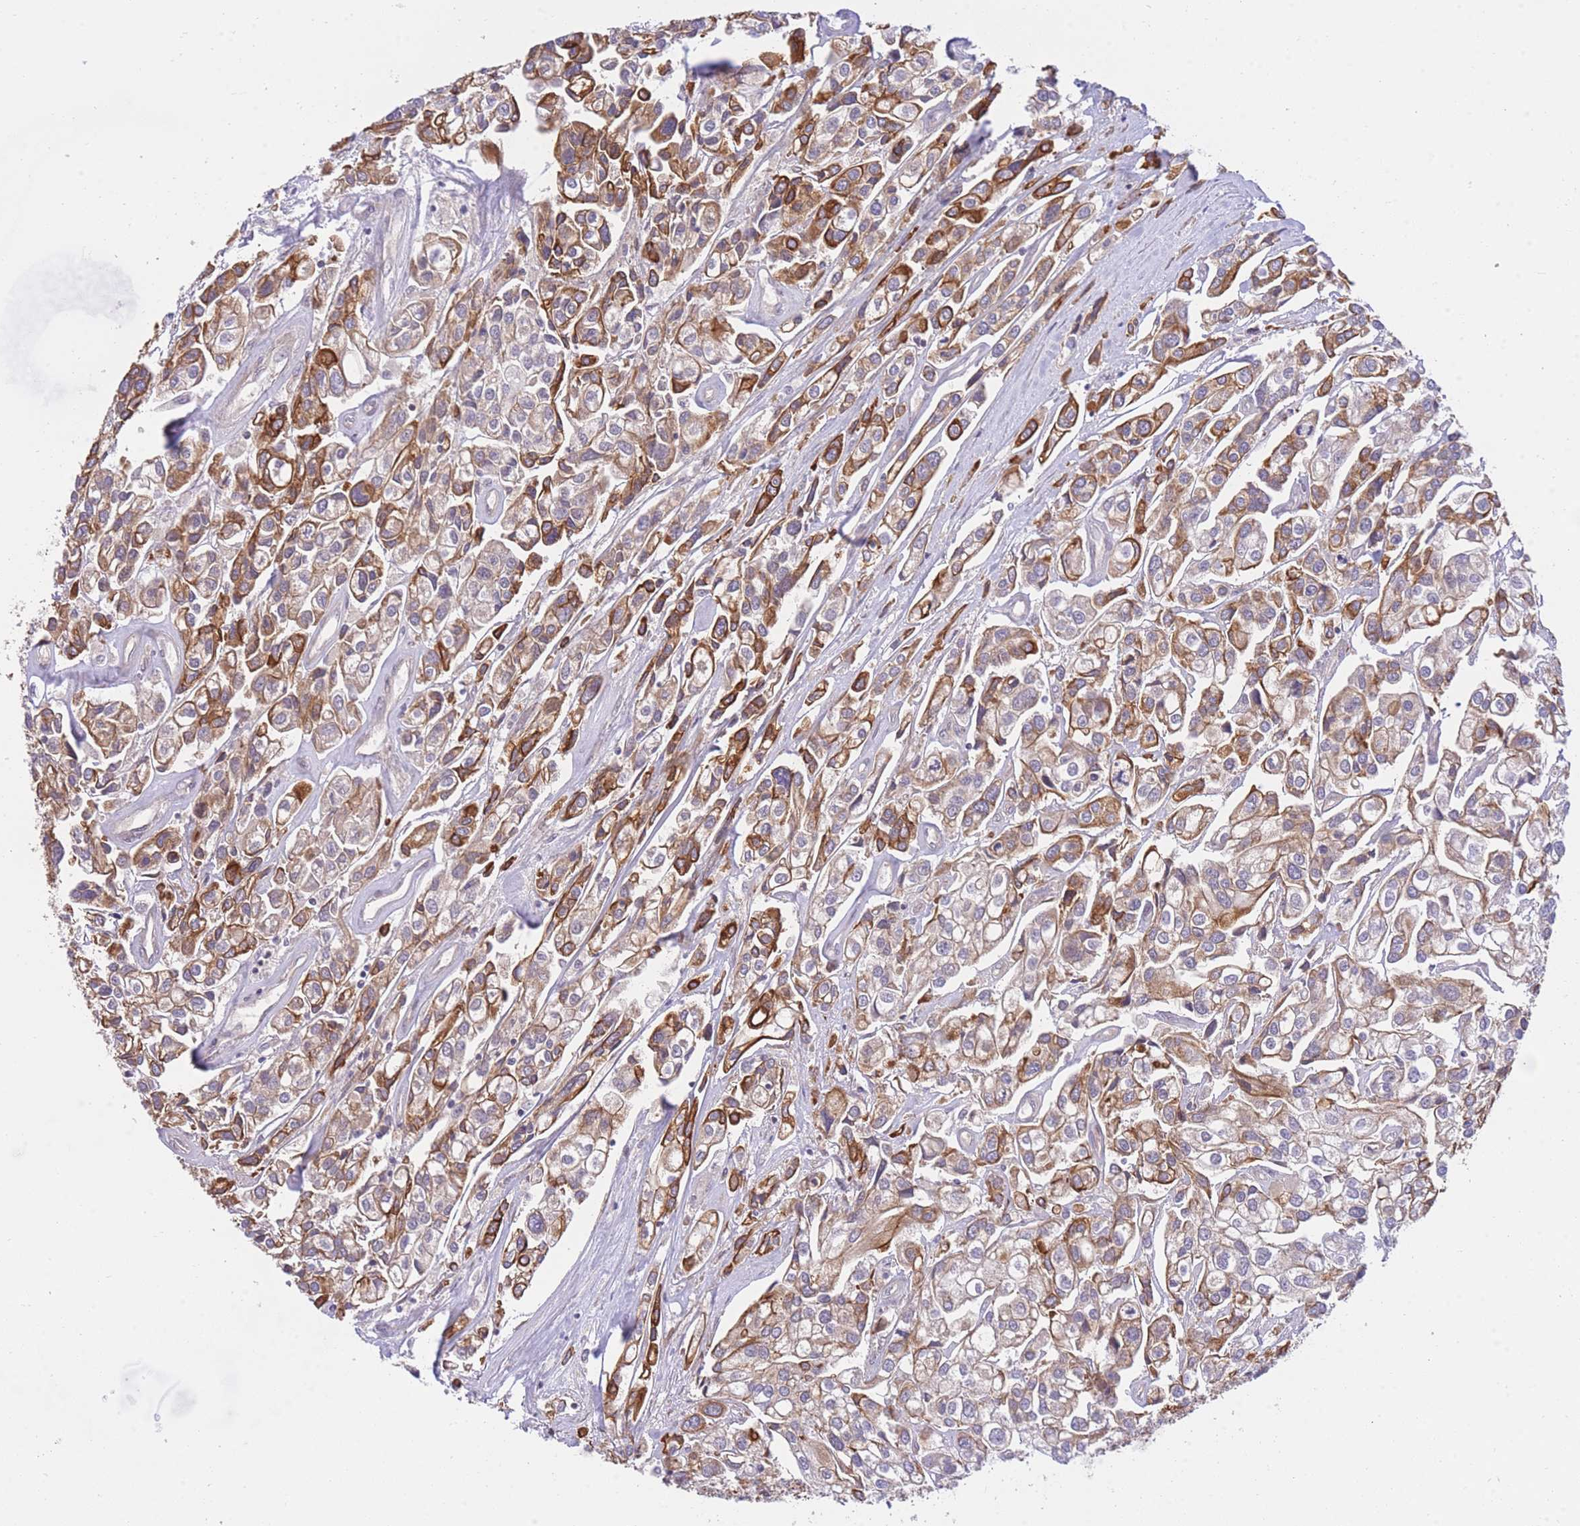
{"staining": {"intensity": "strong", "quantity": ">75%", "location": "cytoplasmic/membranous"}, "tissue": "urothelial cancer", "cell_type": "Tumor cells", "image_type": "cancer", "snomed": [{"axis": "morphology", "description": "Urothelial carcinoma, High grade"}, {"axis": "topography", "description": "Urinary bladder"}], "caption": "A brown stain shows strong cytoplasmic/membranous staining of a protein in human urothelial cancer tumor cells.", "gene": "EIF2B2", "patient": {"sex": "male", "age": 67}}